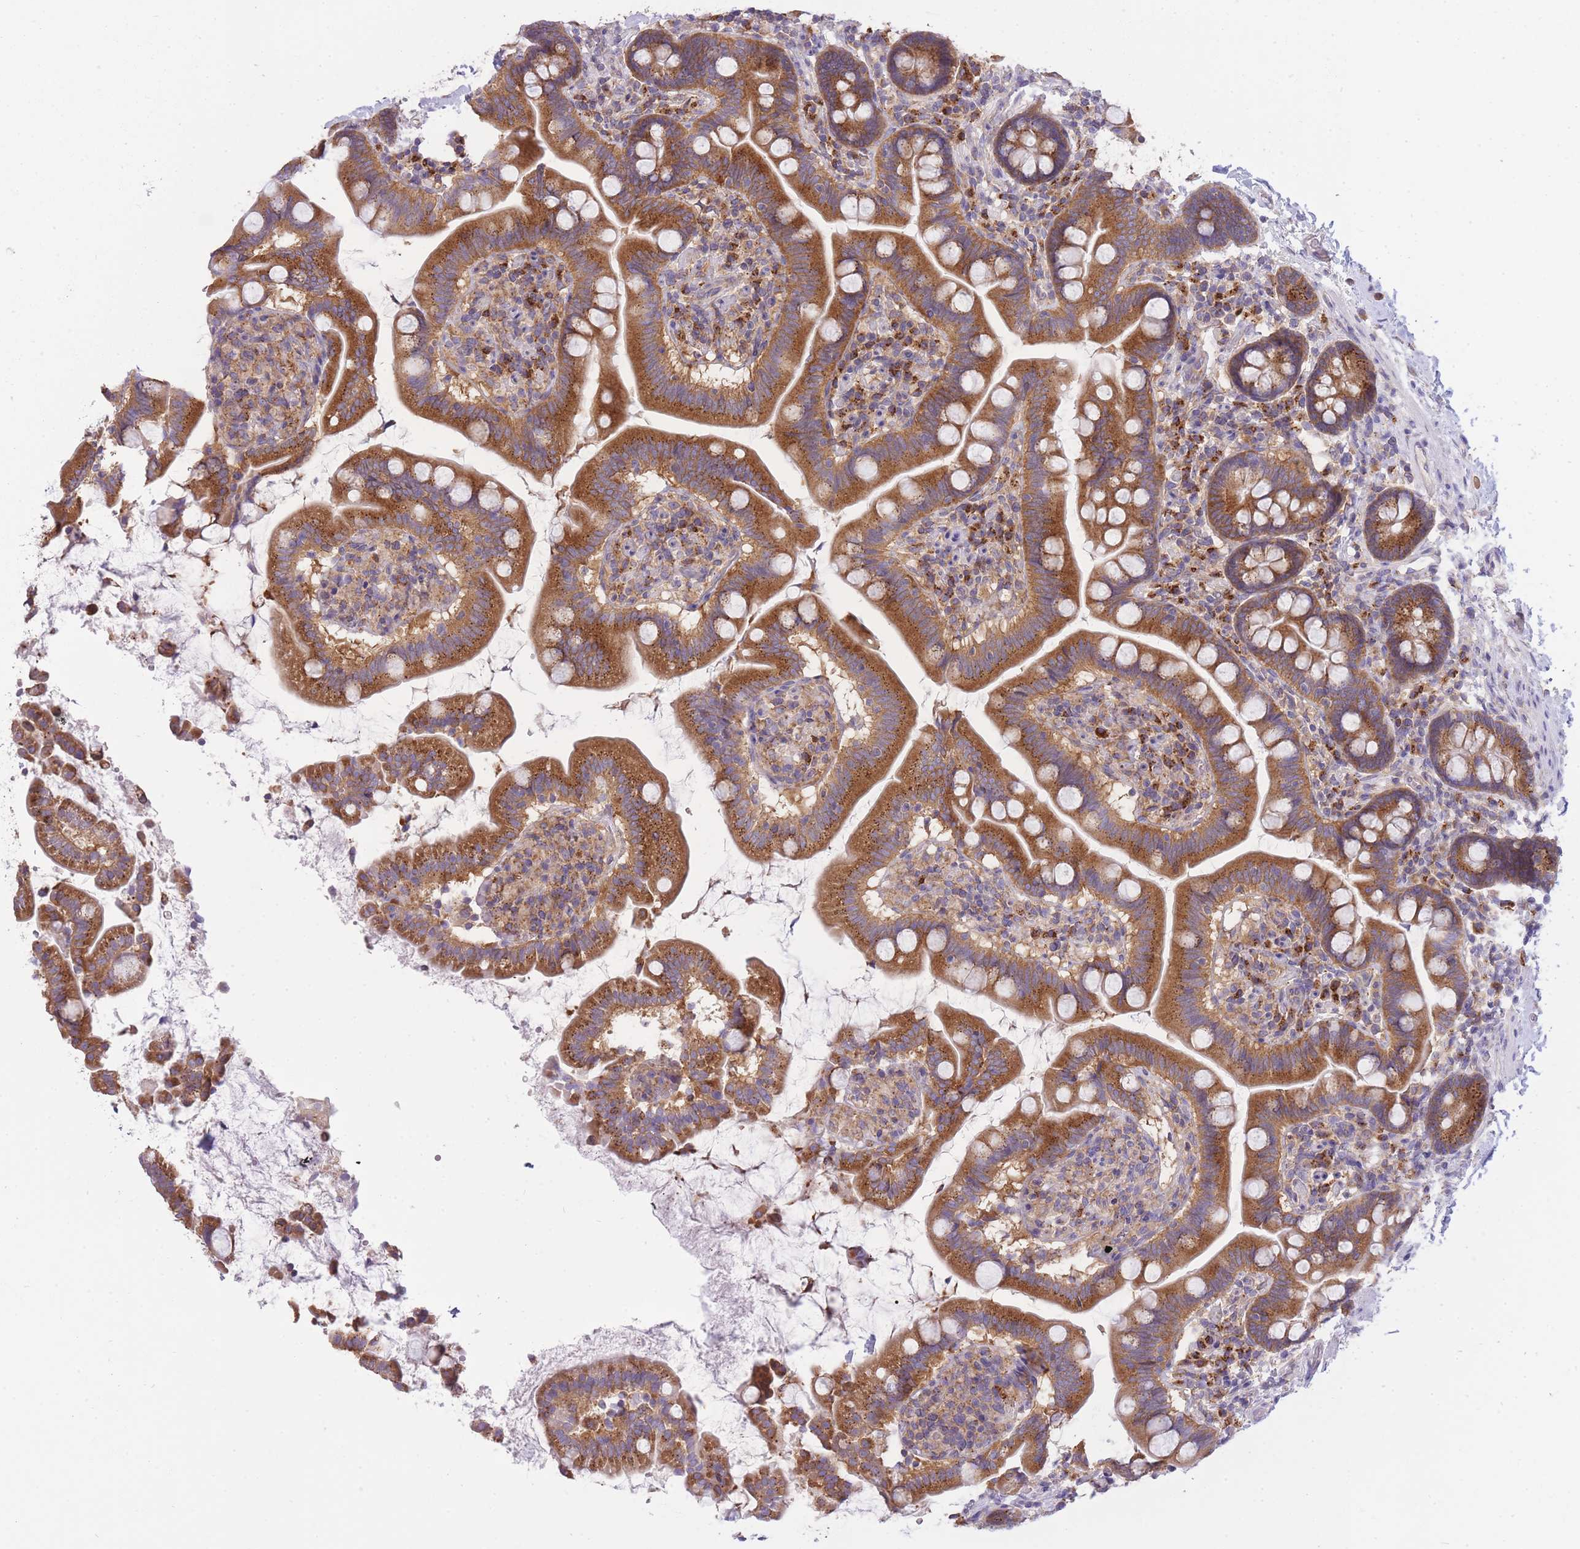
{"staining": {"intensity": "strong", "quantity": ">75%", "location": "cytoplasmic/membranous"}, "tissue": "small intestine", "cell_type": "Glandular cells", "image_type": "normal", "snomed": [{"axis": "morphology", "description": "Normal tissue, NOS"}, {"axis": "topography", "description": "Small intestine"}], "caption": "Human small intestine stained with a brown dye demonstrates strong cytoplasmic/membranous positive expression in about >75% of glandular cells.", "gene": "COPG1", "patient": {"sex": "female", "age": 64}}